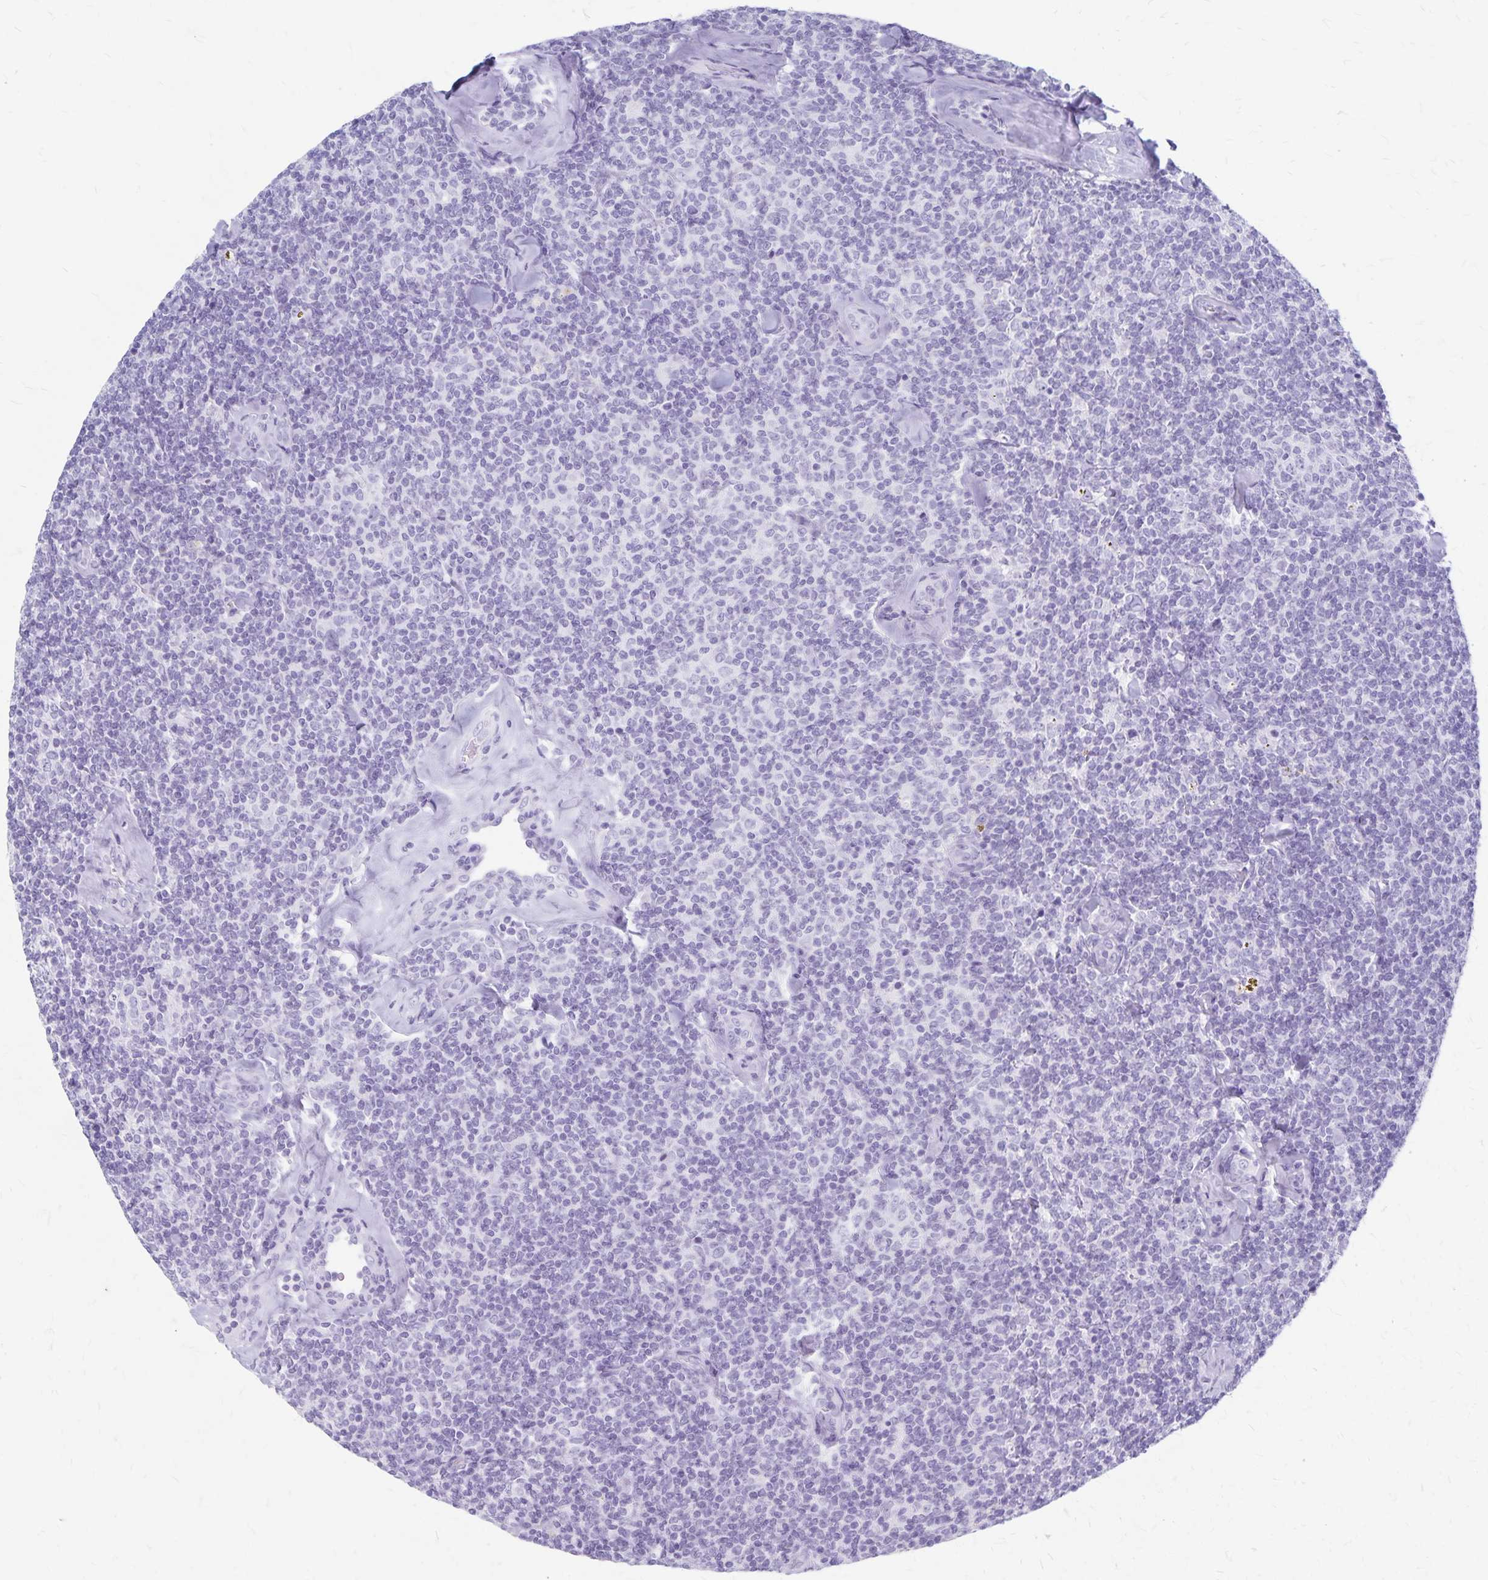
{"staining": {"intensity": "negative", "quantity": "none", "location": "none"}, "tissue": "lymphoma", "cell_type": "Tumor cells", "image_type": "cancer", "snomed": [{"axis": "morphology", "description": "Malignant lymphoma, non-Hodgkin's type, Low grade"}, {"axis": "topography", "description": "Lymph node"}], "caption": "The IHC histopathology image has no significant staining in tumor cells of malignant lymphoma, non-Hodgkin's type (low-grade) tissue. (Immunohistochemistry (ihc), brightfield microscopy, high magnification).", "gene": "GPBAR1", "patient": {"sex": "female", "age": 56}}